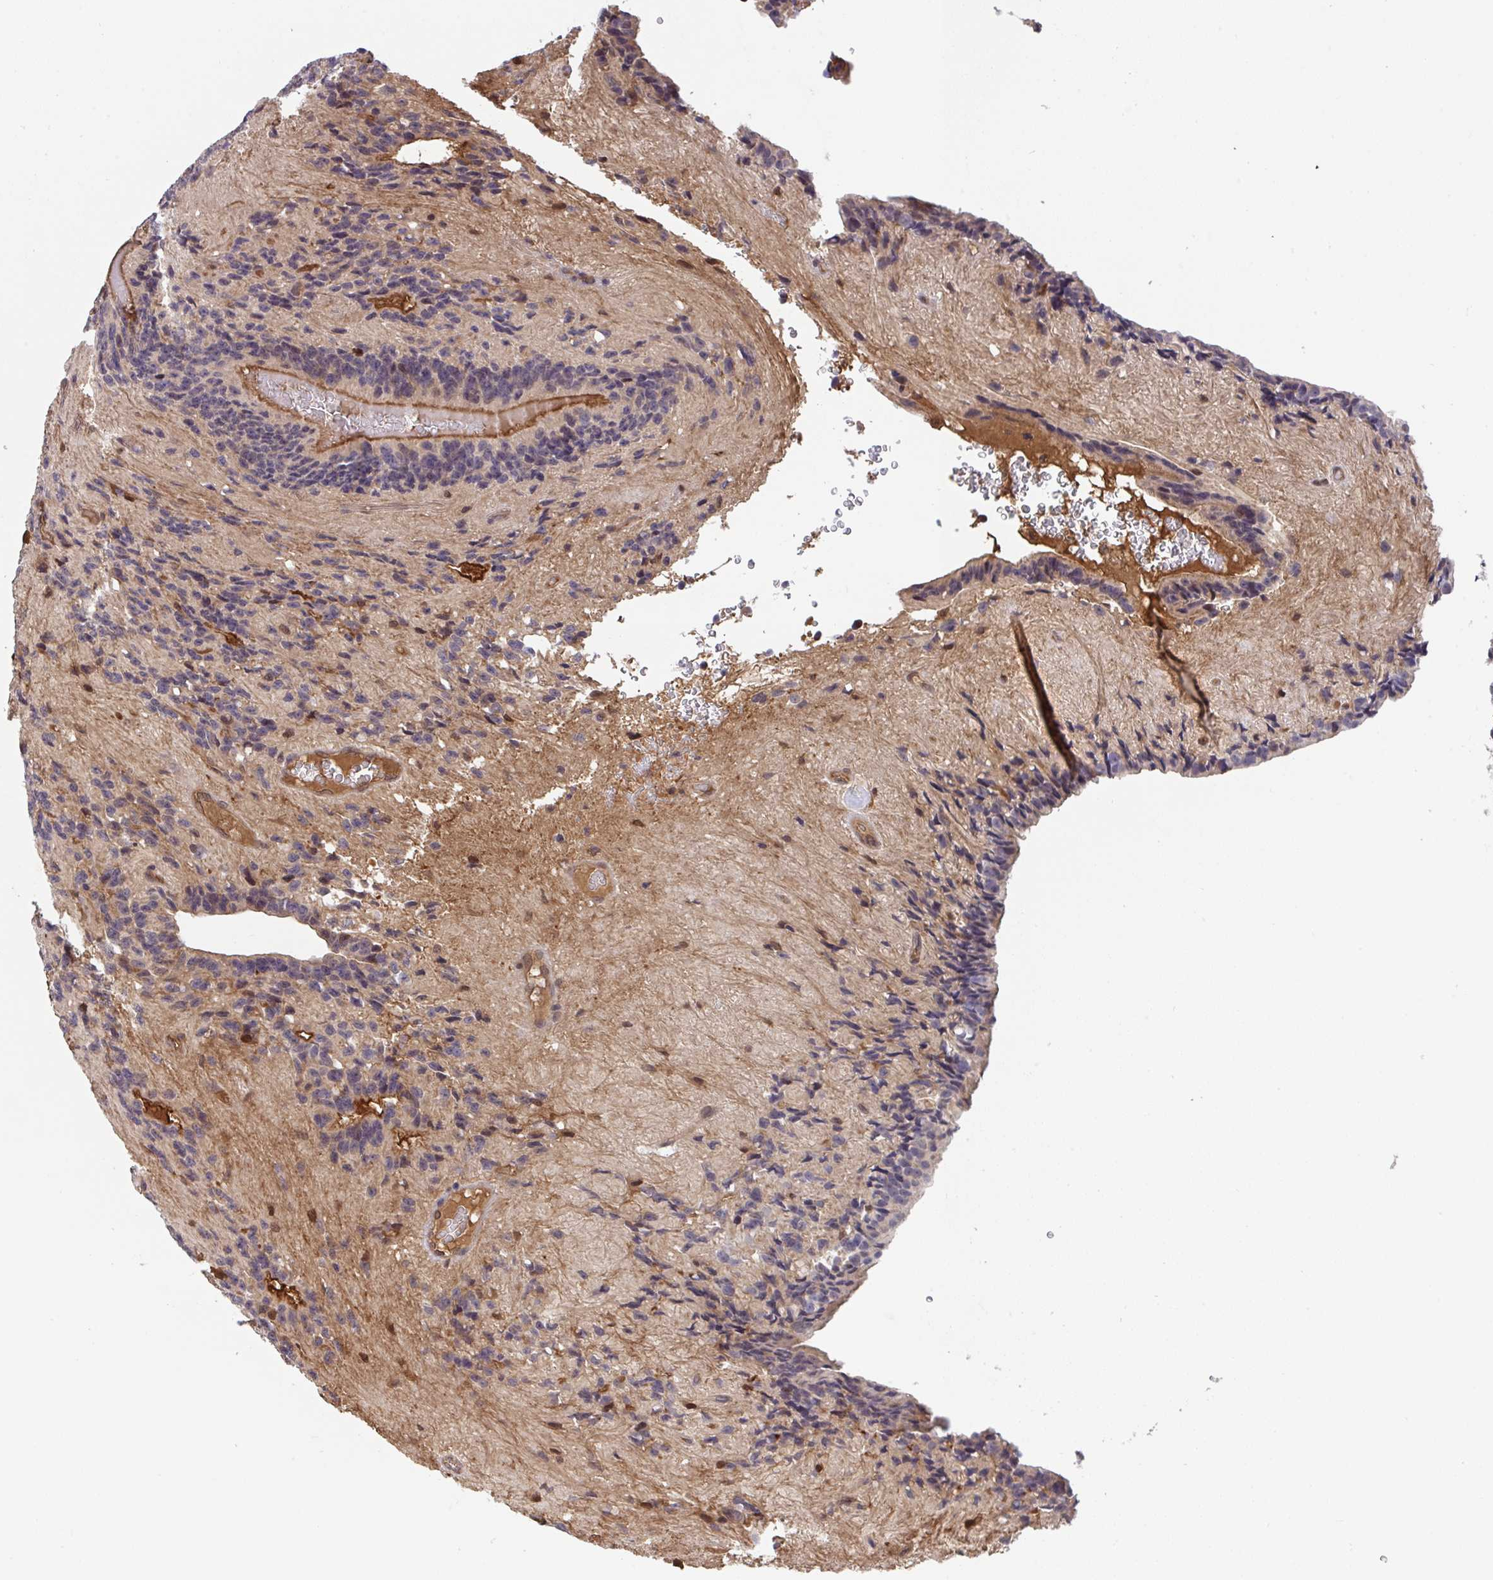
{"staining": {"intensity": "moderate", "quantity": "<25%", "location": "cytoplasmic/membranous"}, "tissue": "glioma", "cell_type": "Tumor cells", "image_type": "cancer", "snomed": [{"axis": "morphology", "description": "Glioma, malignant, Low grade"}, {"axis": "topography", "description": "Brain"}], "caption": "This is a photomicrograph of immunohistochemistry staining of low-grade glioma (malignant), which shows moderate expression in the cytoplasmic/membranous of tumor cells.", "gene": "TIGAR", "patient": {"sex": "male", "age": 31}}